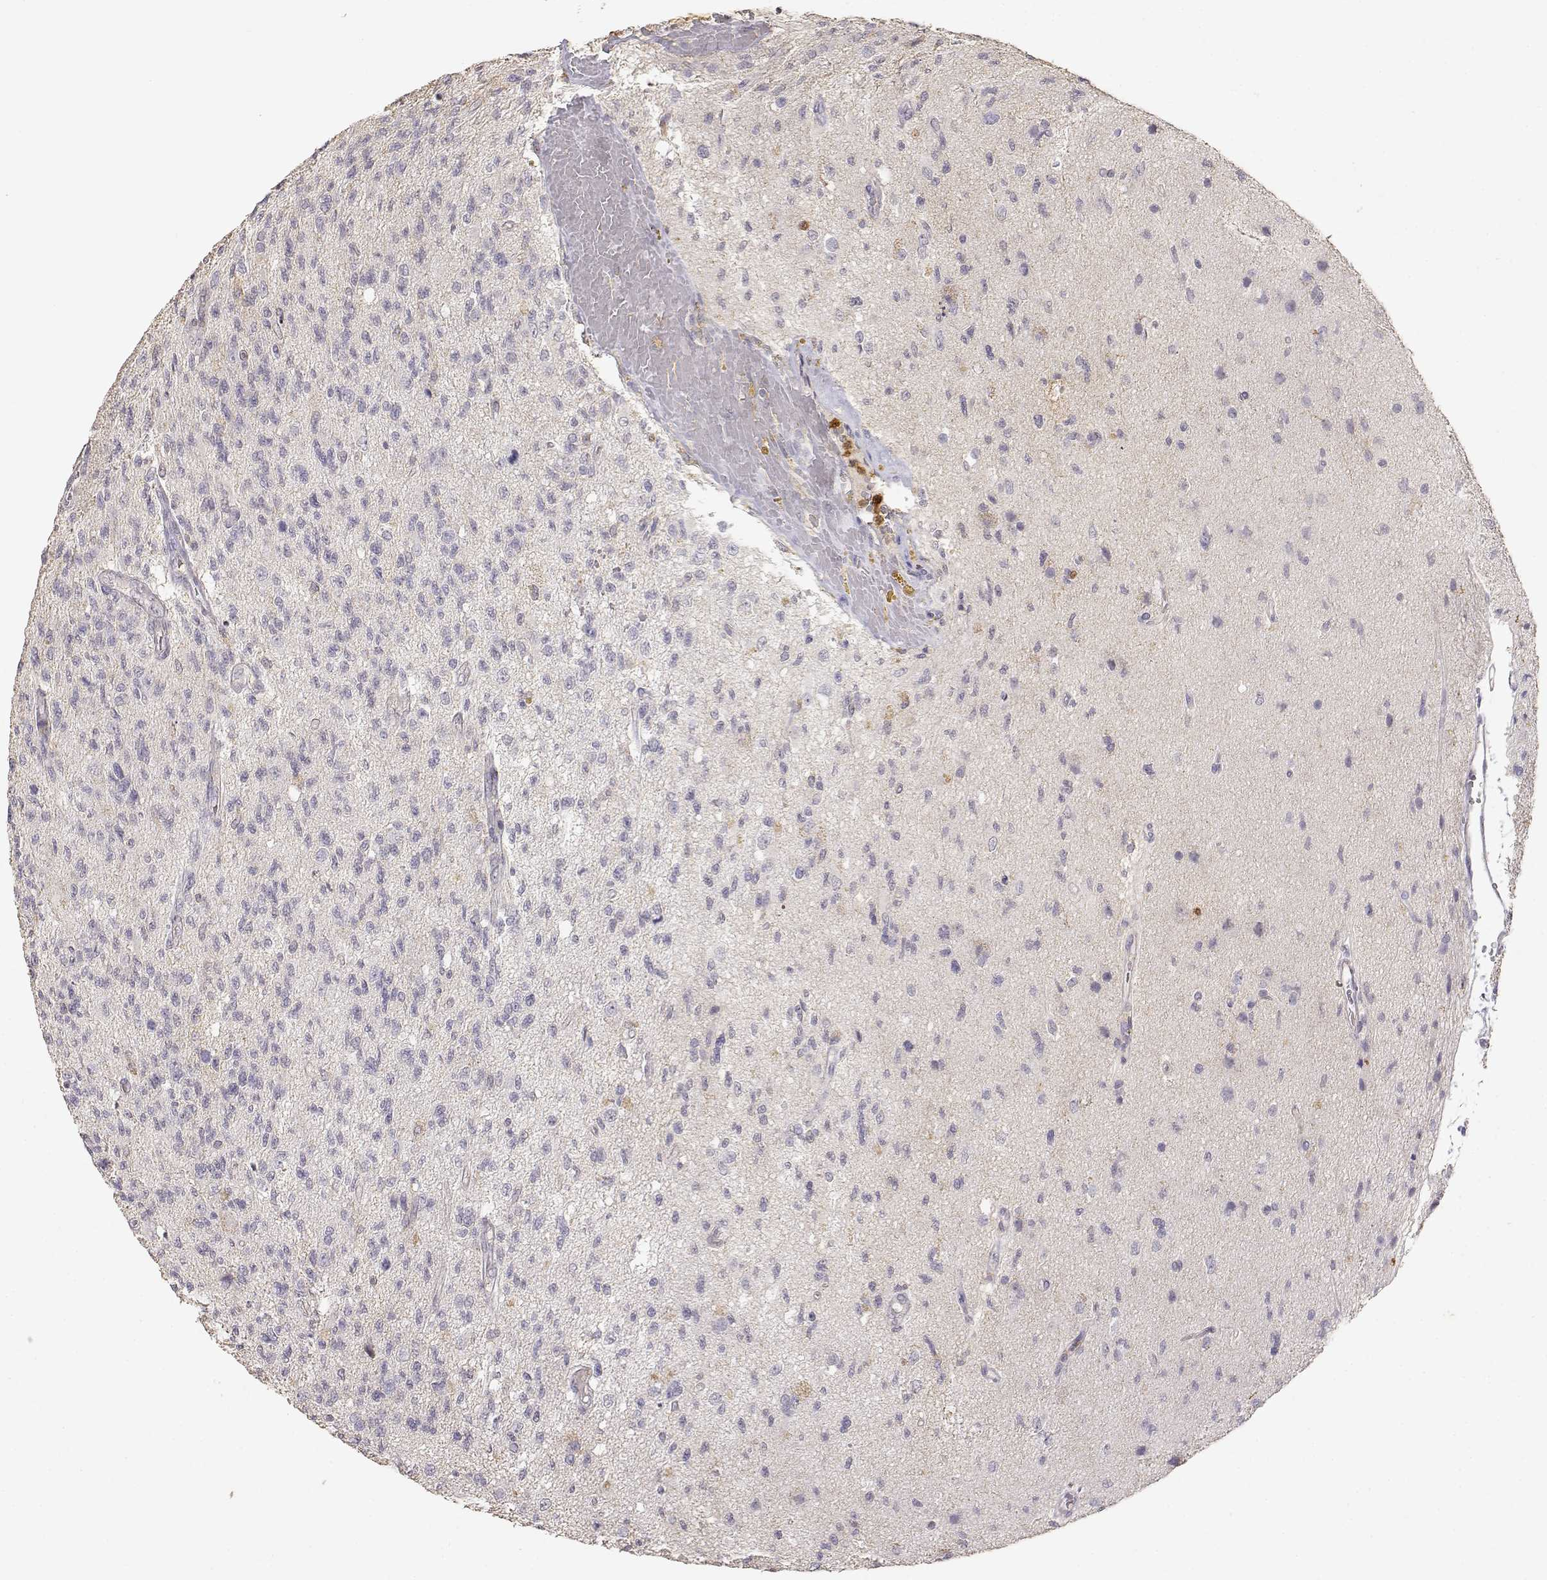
{"staining": {"intensity": "negative", "quantity": "none", "location": "none"}, "tissue": "glioma", "cell_type": "Tumor cells", "image_type": "cancer", "snomed": [{"axis": "morphology", "description": "Glioma, malignant, High grade"}, {"axis": "topography", "description": "Brain"}], "caption": "Glioma was stained to show a protein in brown. There is no significant expression in tumor cells. Brightfield microscopy of immunohistochemistry (IHC) stained with DAB (3,3'-diaminobenzidine) (brown) and hematoxylin (blue), captured at high magnification.", "gene": "TNFRSF10C", "patient": {"sex": "male", "age": 56}}